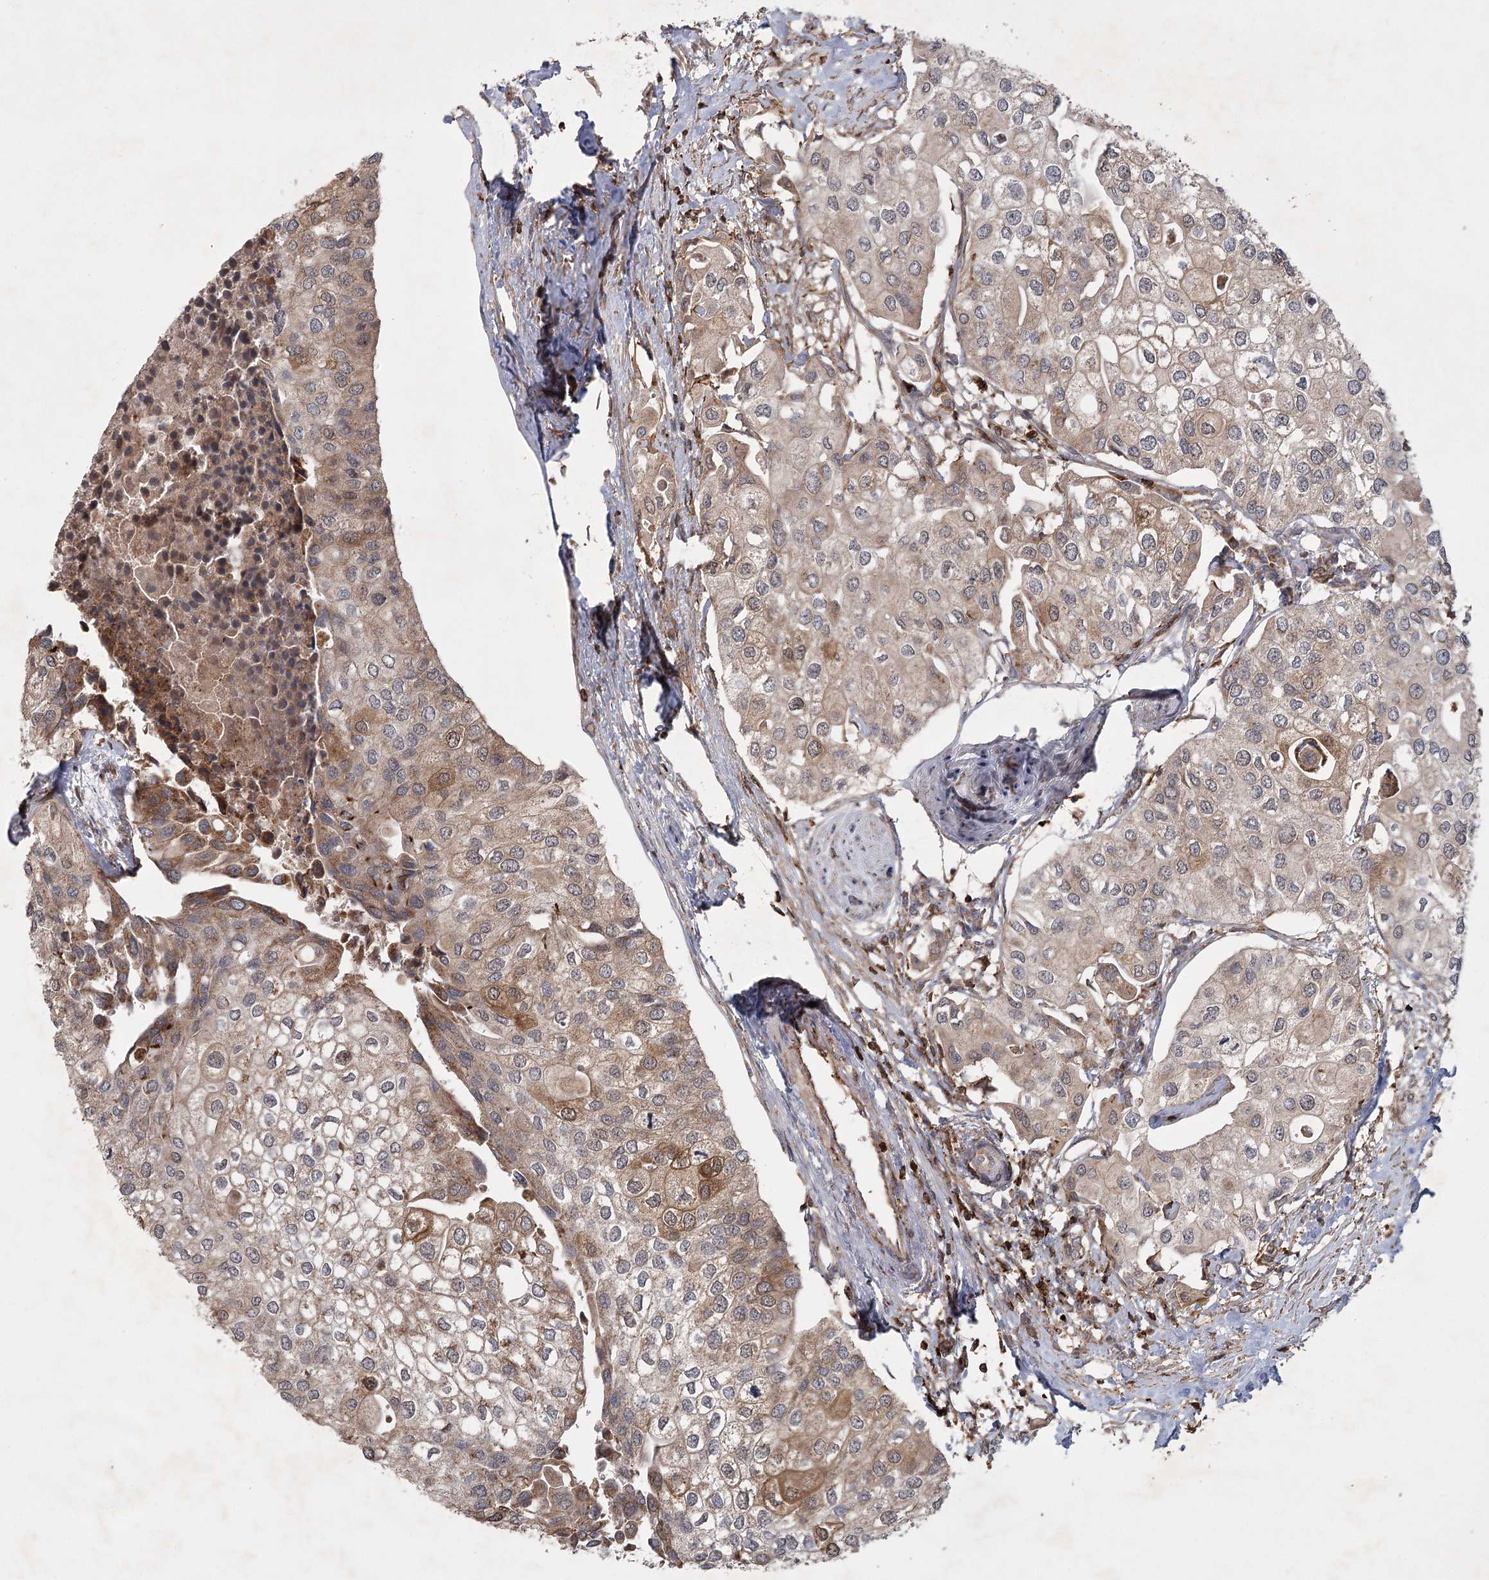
{"staining": {"intensity": "weak", "quantity": "25%-75%", "location": "cytoplasmic/membranous"}, "tissue": "urothelial cancer", "cell_type": "Tumor cells", "image_type": "cancer", "snomed": [{"axis": "morphology", "description": "Urothelial carcinoma, High grade"}, {"axis": "topography", "description": "Urinary bladder"}], "caption": "High-grade urothelial carcinoma stained with IHC exhibits weak cytoplasmic/membranous positivity in approximately 25%-75% of tumor cells. Immunohistochemistry stains the protein in brown and the nuclei are stained blue.", "gene": "MEPE", "patient": {"sex": "male", "age": 64}}